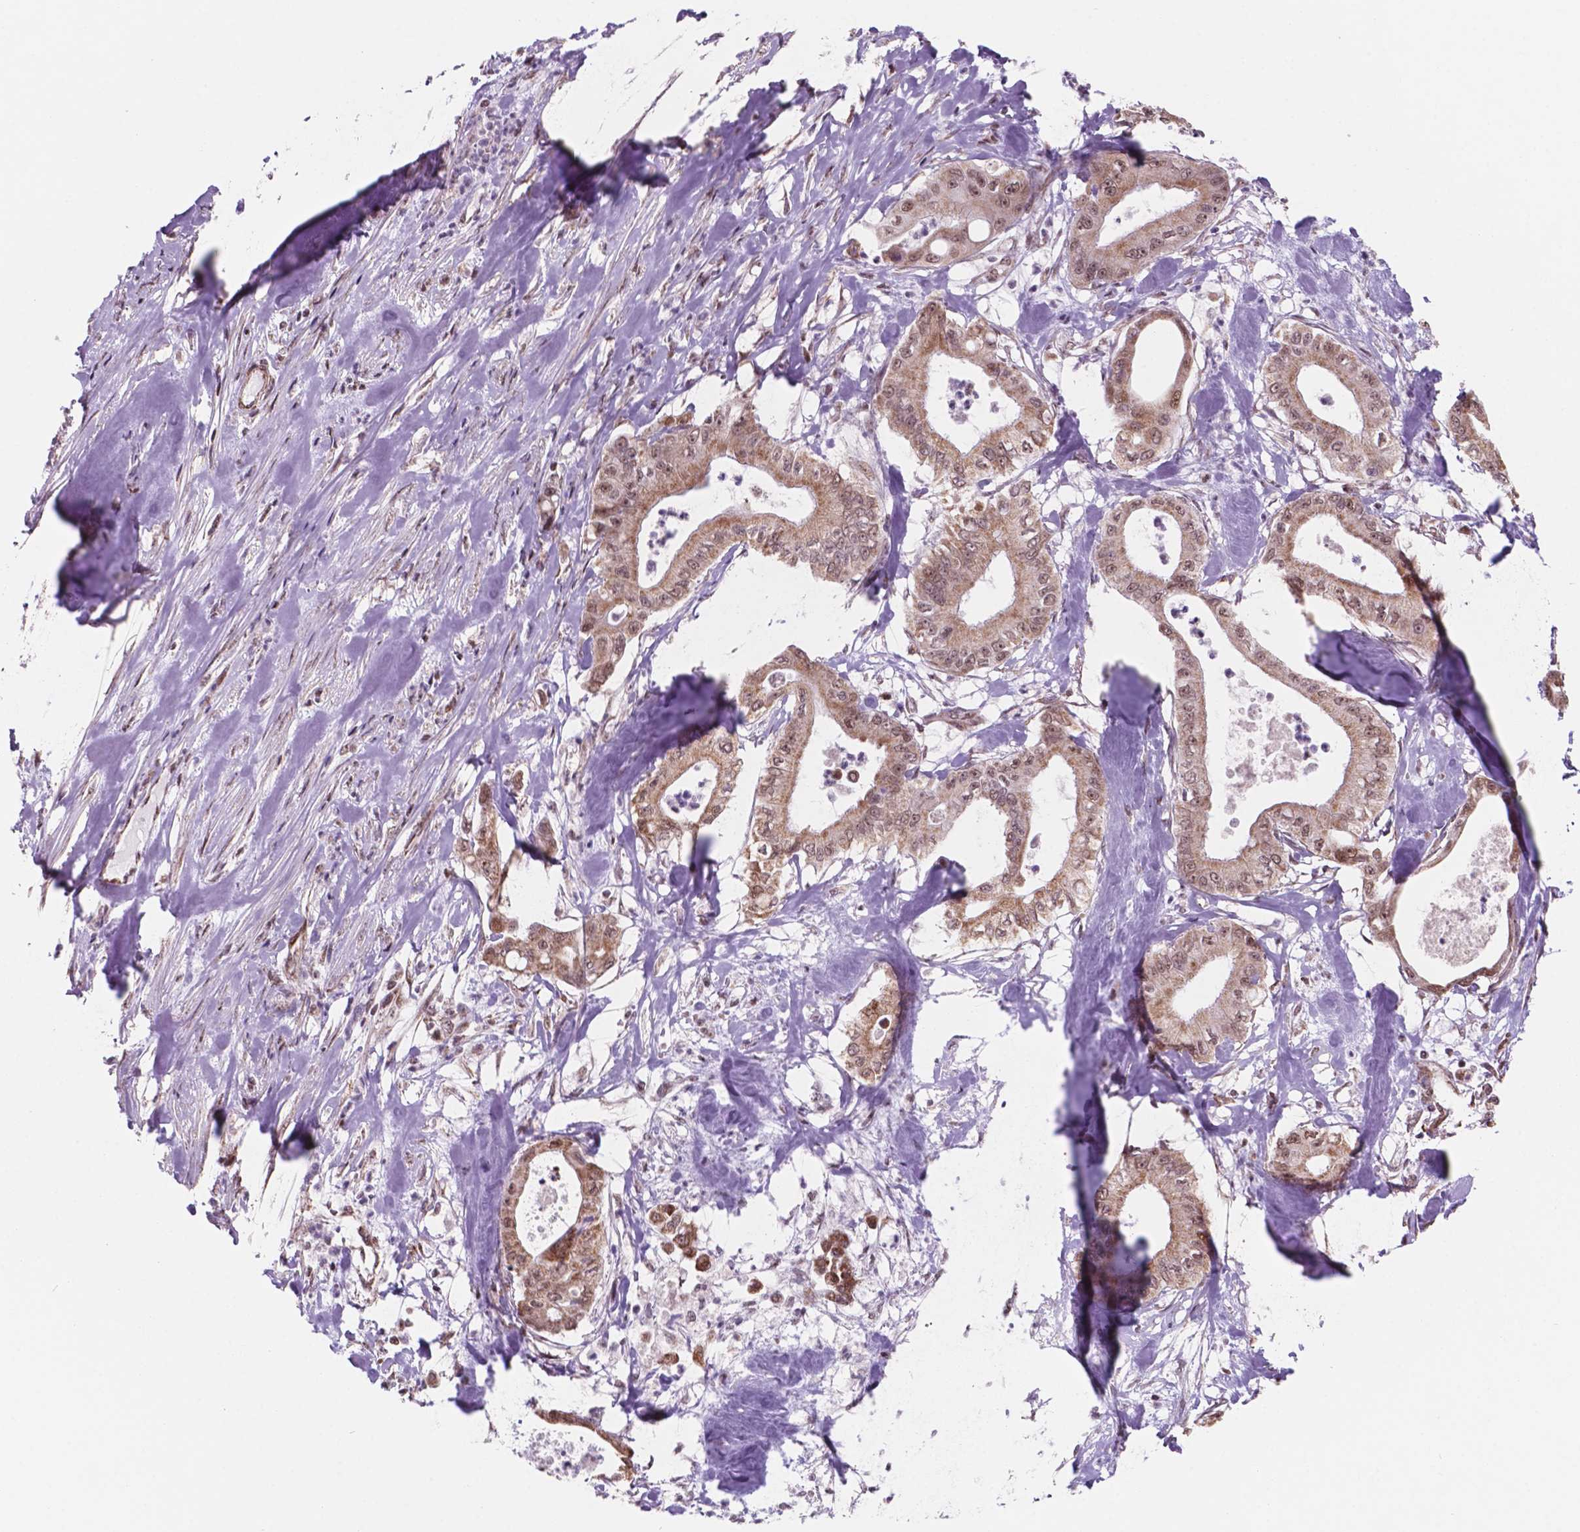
{"staining": {"intensity": "moderate", "quantity": ">75%", "location": "cytoplasmic/membranous,nuclear"}, "tissue": "pancreatic cancer", "cell_type": "Tumor cells", "image_type": "cancer", "snomed": [{"axis": "morphology", "description": "Adenocarcinoma, NOS"}, {"axis": "topography", "description": "Pancreas"}], "caption": "Tumor cells reveal moderate cytoplasmic/membranous and nuclear staining in approximately >75% of cells in pancreatic cancer (adenocarcinoma). Using DAB (3,3'-diaminobenzidine) (brown) and hematoxylin (blue) stains, captured at high magnification using brightfield microscopy.", "gene": "NDUFA10", "patient": {"sex": "male", "age": 71}}